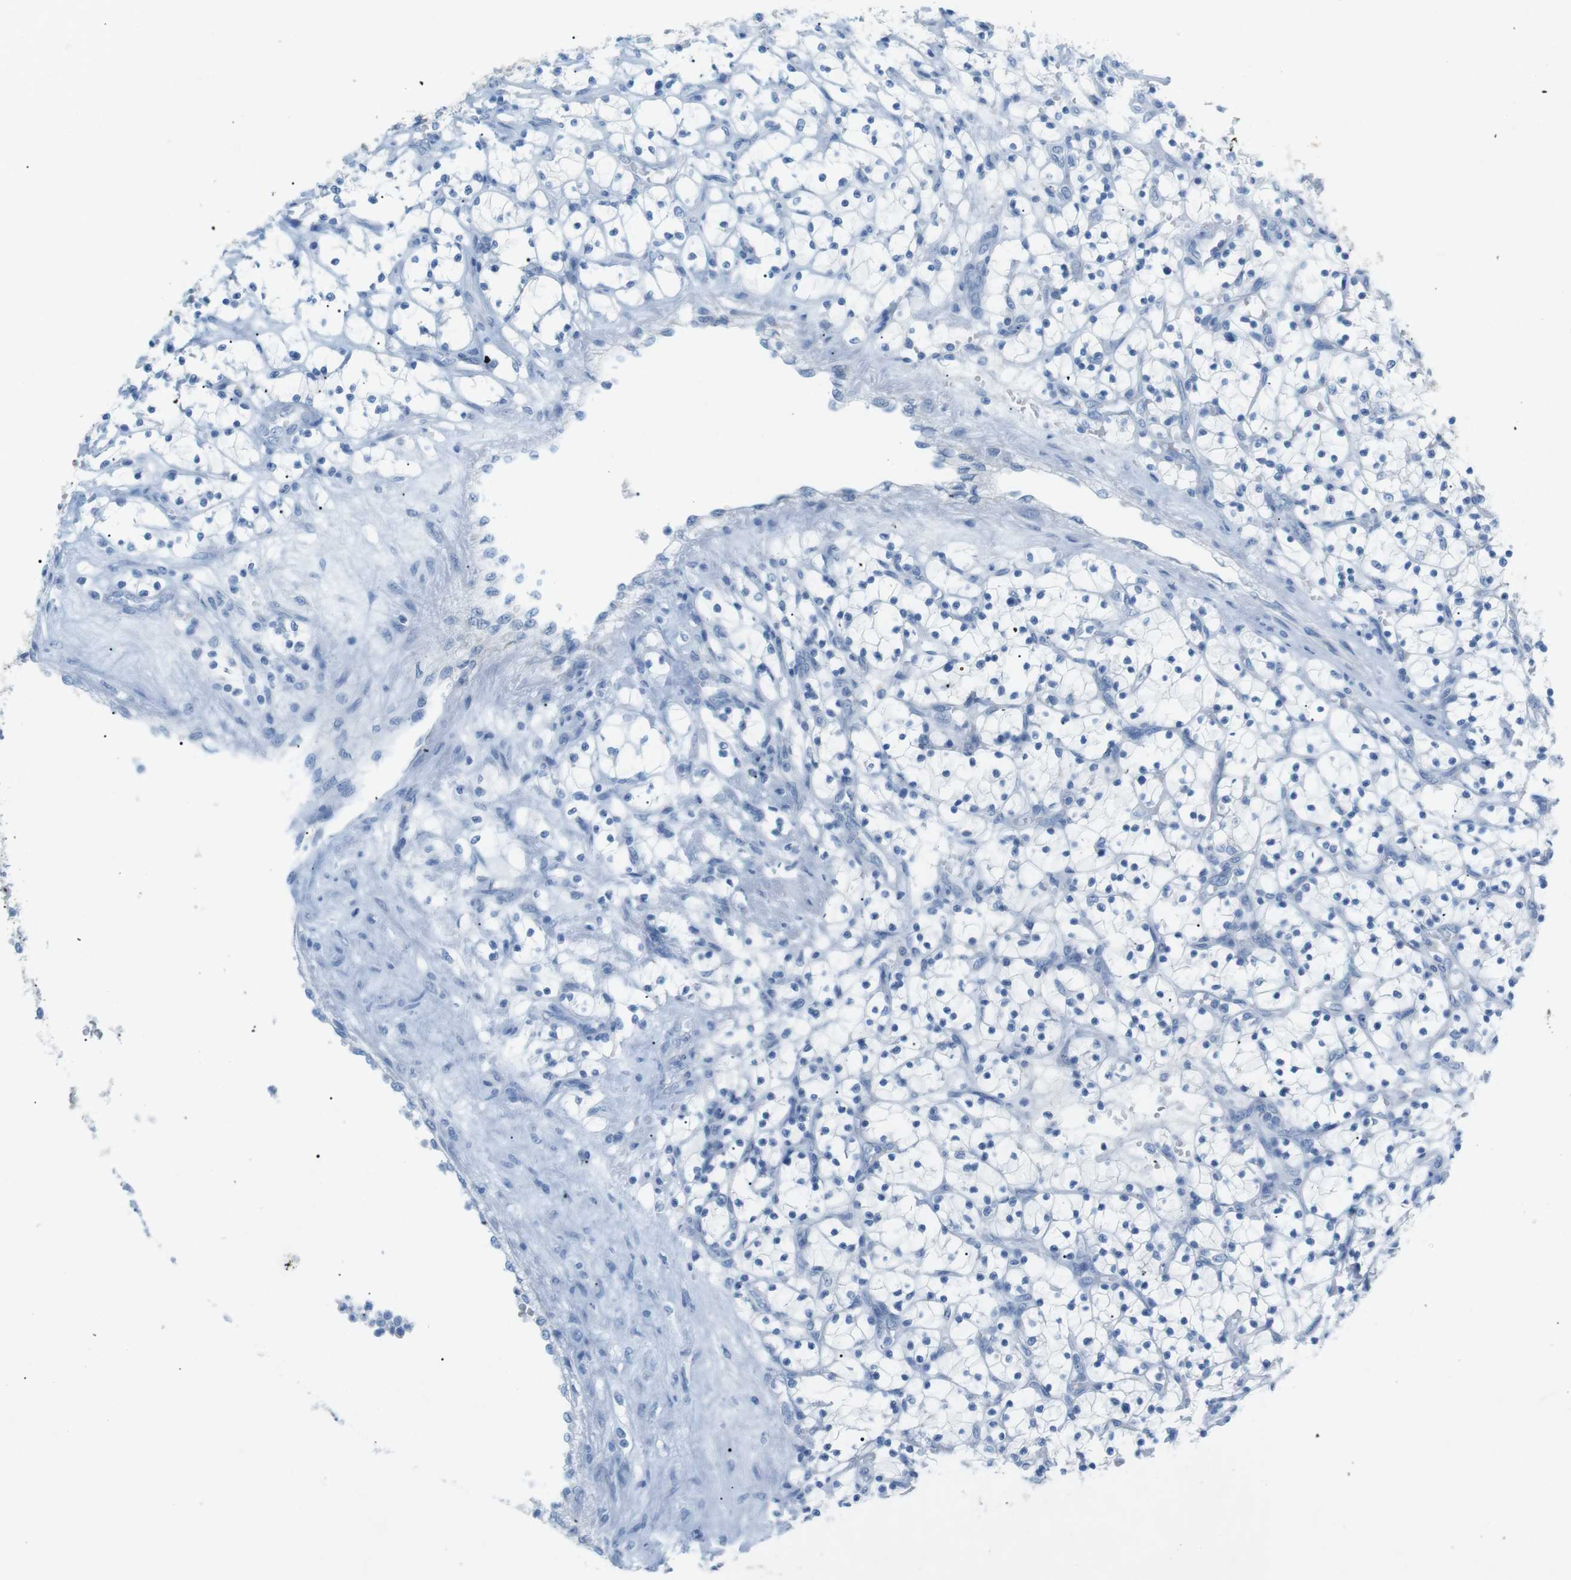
{"staining": {"intensity": "negative", "quantity": "none", "location": "none"}, "tissue": "renal cancer", "cell_type": "Tumor cells", "image_type": "cancer", "snomed": [{"axis": "morphology", "description": "Adenocarcinoma, NOS"}, {"axis": "topography", "description": "Kidney"}], "caption": "Tumor cells are negative for protein expression in human adenocarcinoma (renal). Brightfield microscopy of immunohistochemistry (IHC) stained with DAB (3,3'-diaminobenzidine) (brown) and hematoxylin (blue), captured at high magnification.", "gene": "SALL4", "patient": {"sex": "female", "age": 69}}